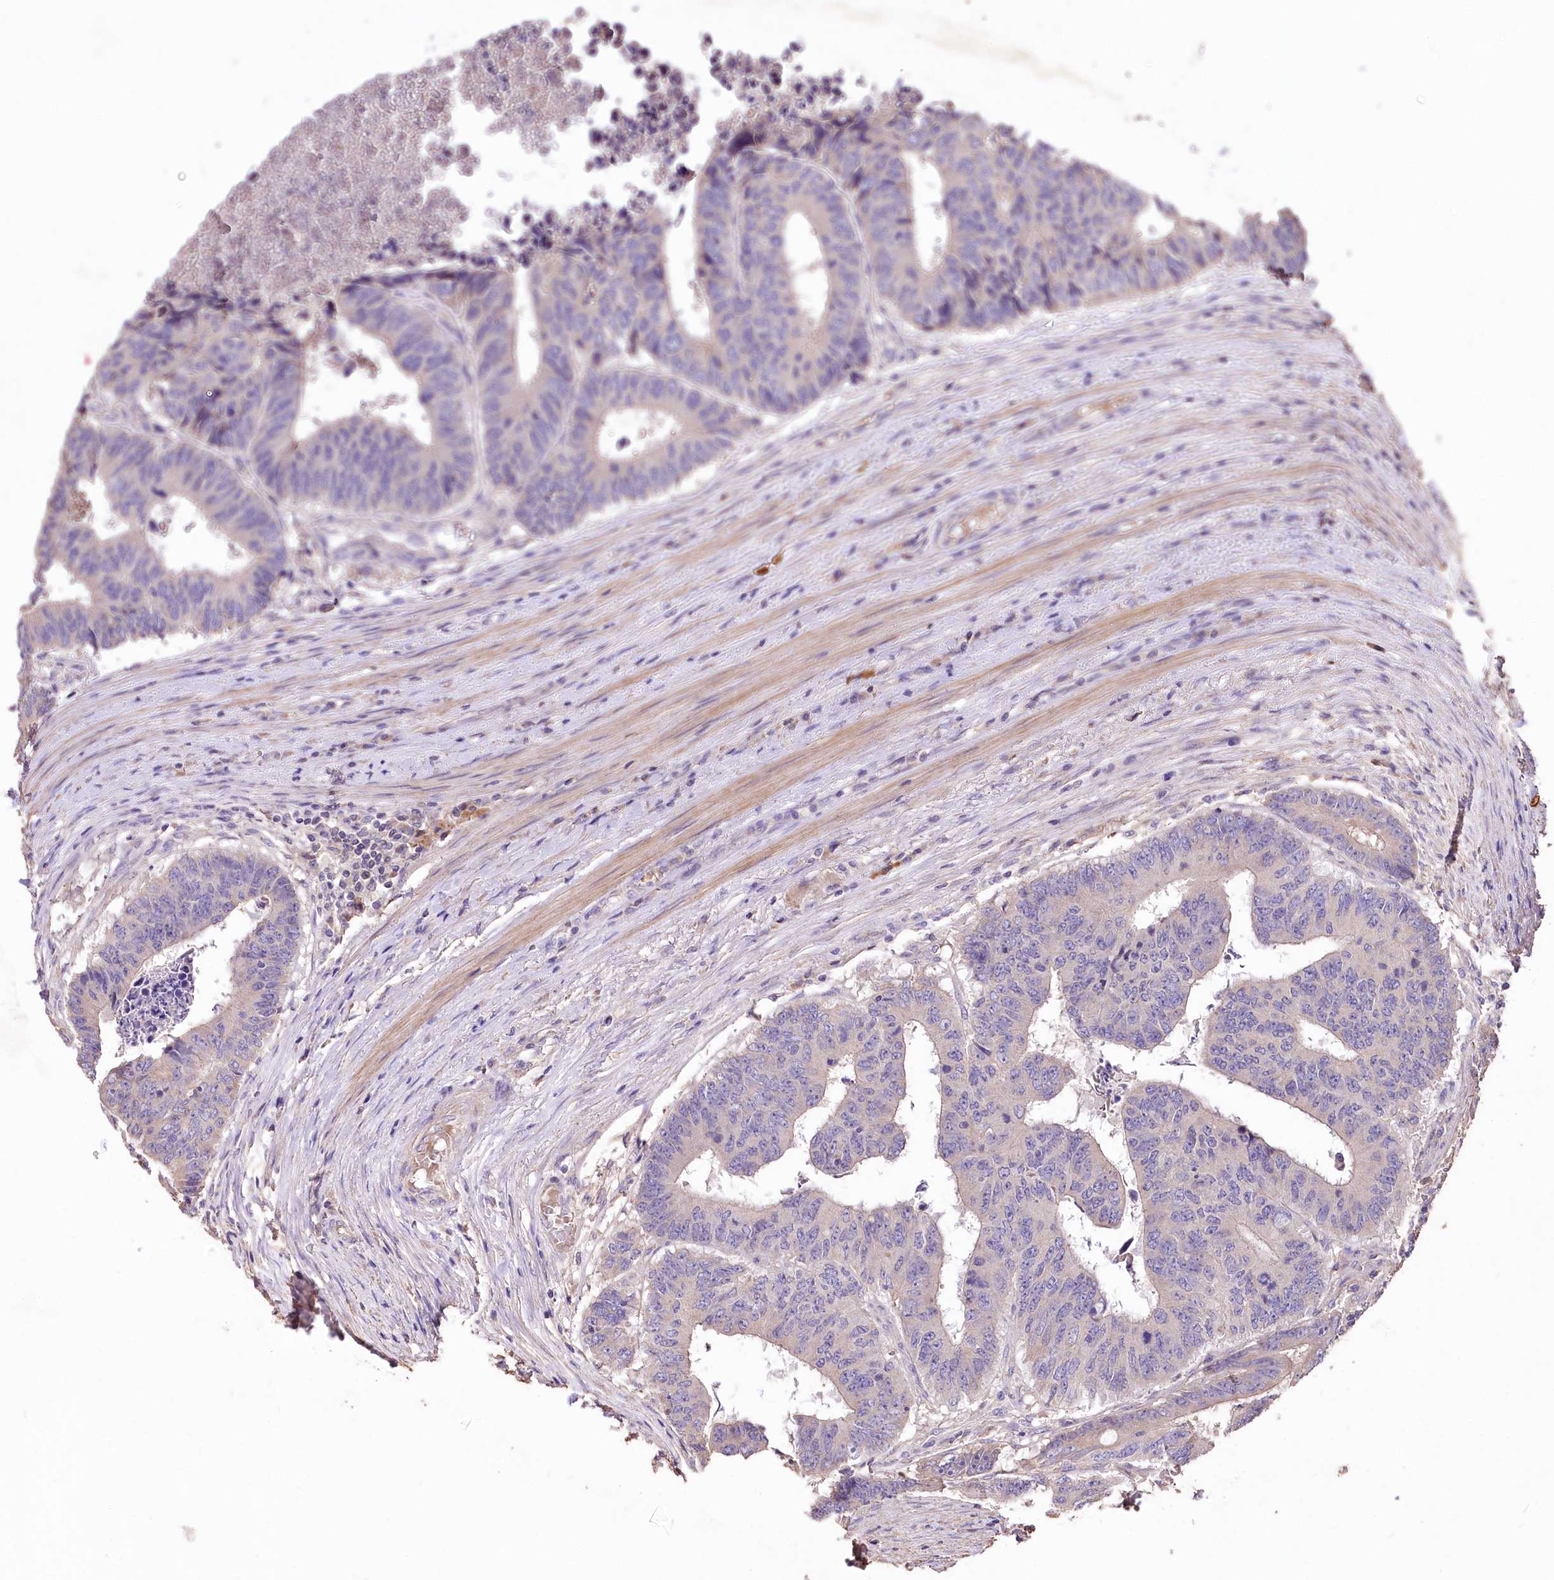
{"staining": {"intensity": "negative", "quantity": "none", "location": "none"}, "tissue": "colorectal cancer", "cell_type": "Tumor cells", "image_type": "cancer", "snomed": [{"axis": "morphology", "description": "Adenocarcinoma, NOS"}, {"axis": "topography", "description": "Rectum"}], "caption": "DAB (3,3'-diaminobenzidine) immunohistochemical staining of colorectal cancer (adenocarcinoma) demonstrates no significant positivity in tumor cells.", "gene": "PCYOX1L", "patient": {"sex": "male", "age": 84}}